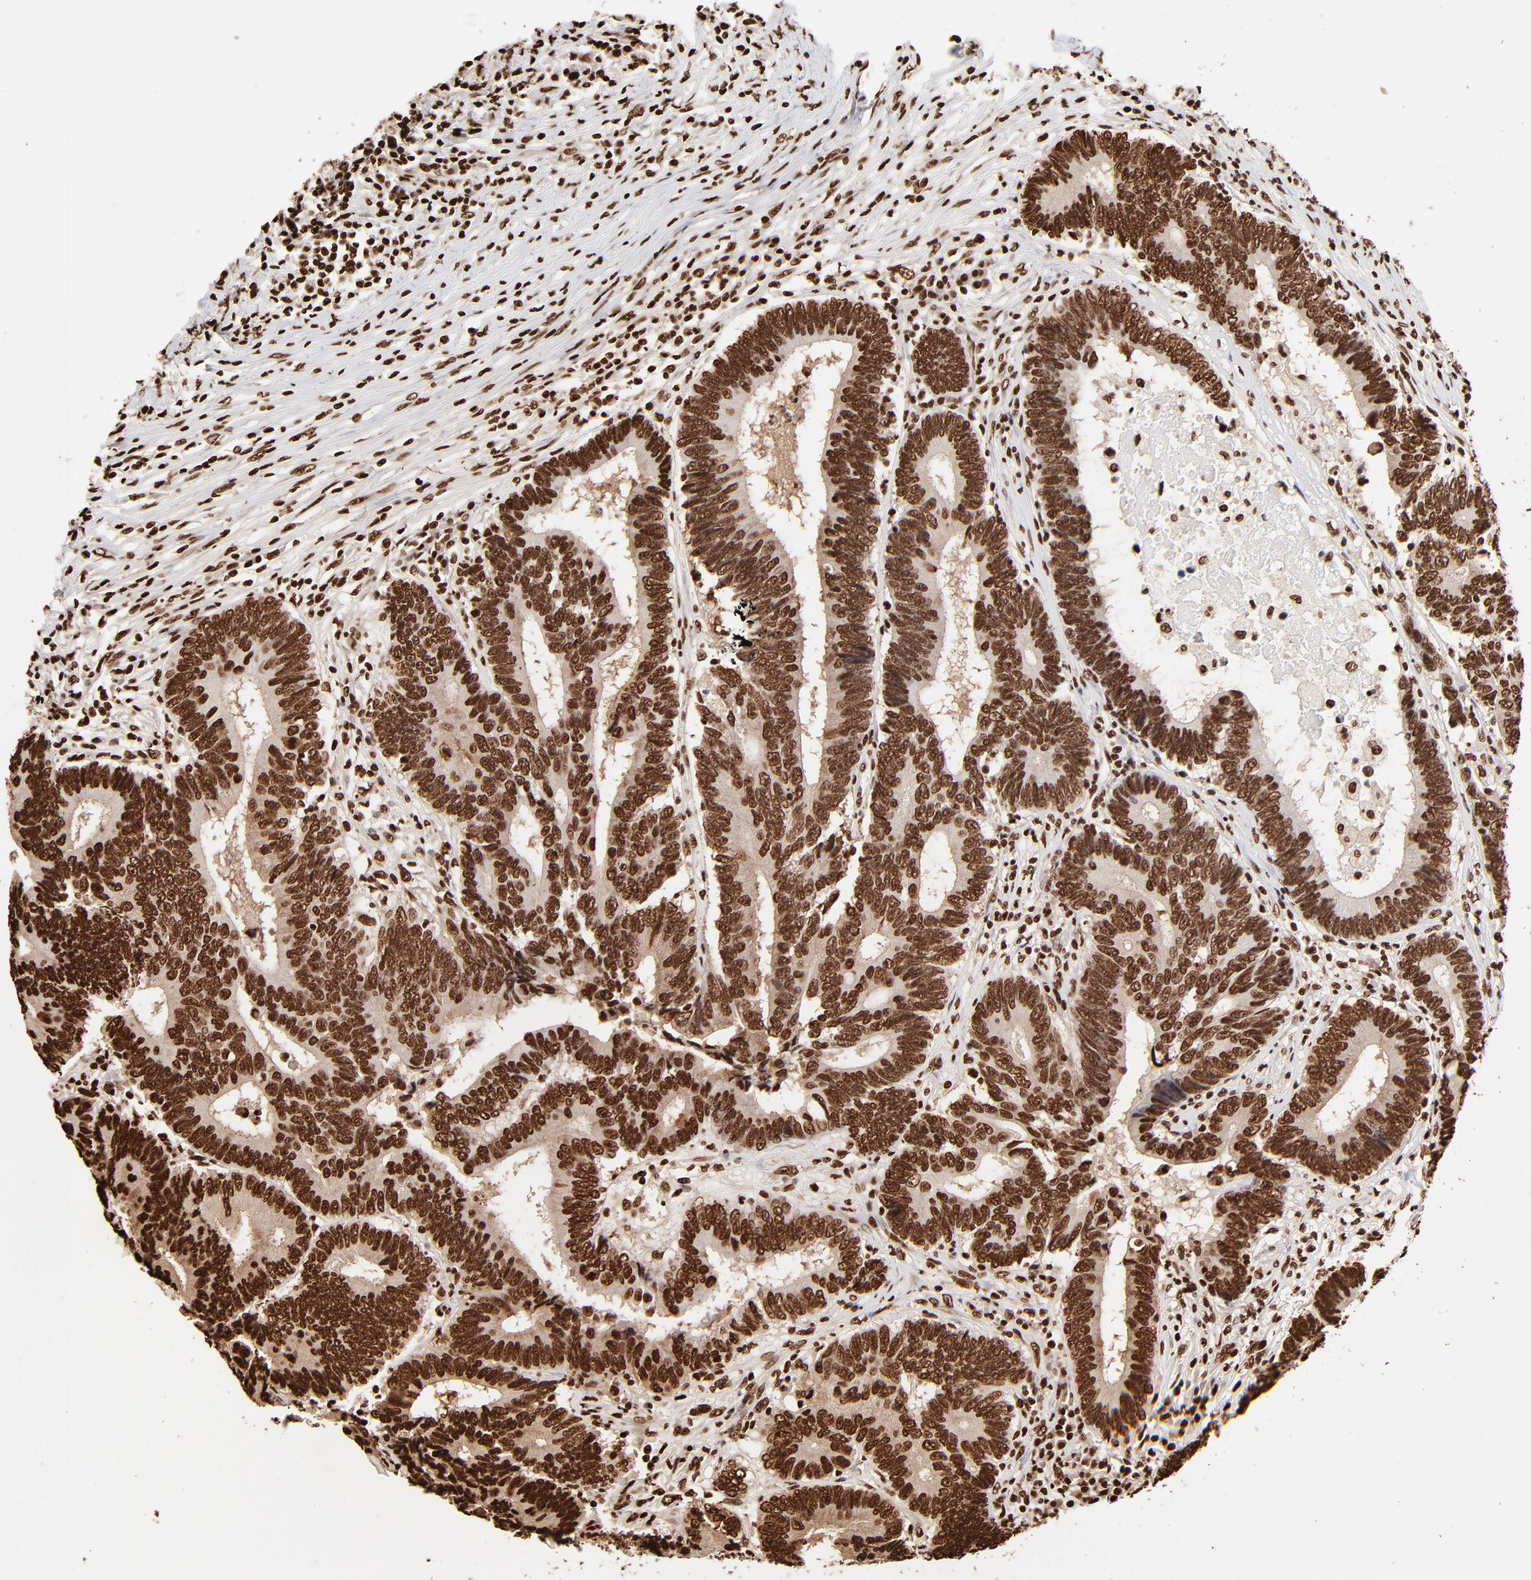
{"staining": {"intensity": "strong", "quantity": ">75%", "location": "nuclear"}, "tissue": "colorectal cancer", "cell_type": "Tumor cells", "image_type": "cancer", "snomed": [{"axis": "morphology", "description": "Adenocarcinoma, NOS"}, {"axis": "topography", "description": "Colon"}], "caption": "Immunohistochemistry of human adenocarcinoma (colorectal) exhibits high levels of strong nuclear positivity in approximately >75% of tumor cells.", "gene": "ZNF544", "patient": {"sex": "female", "age": 78}}